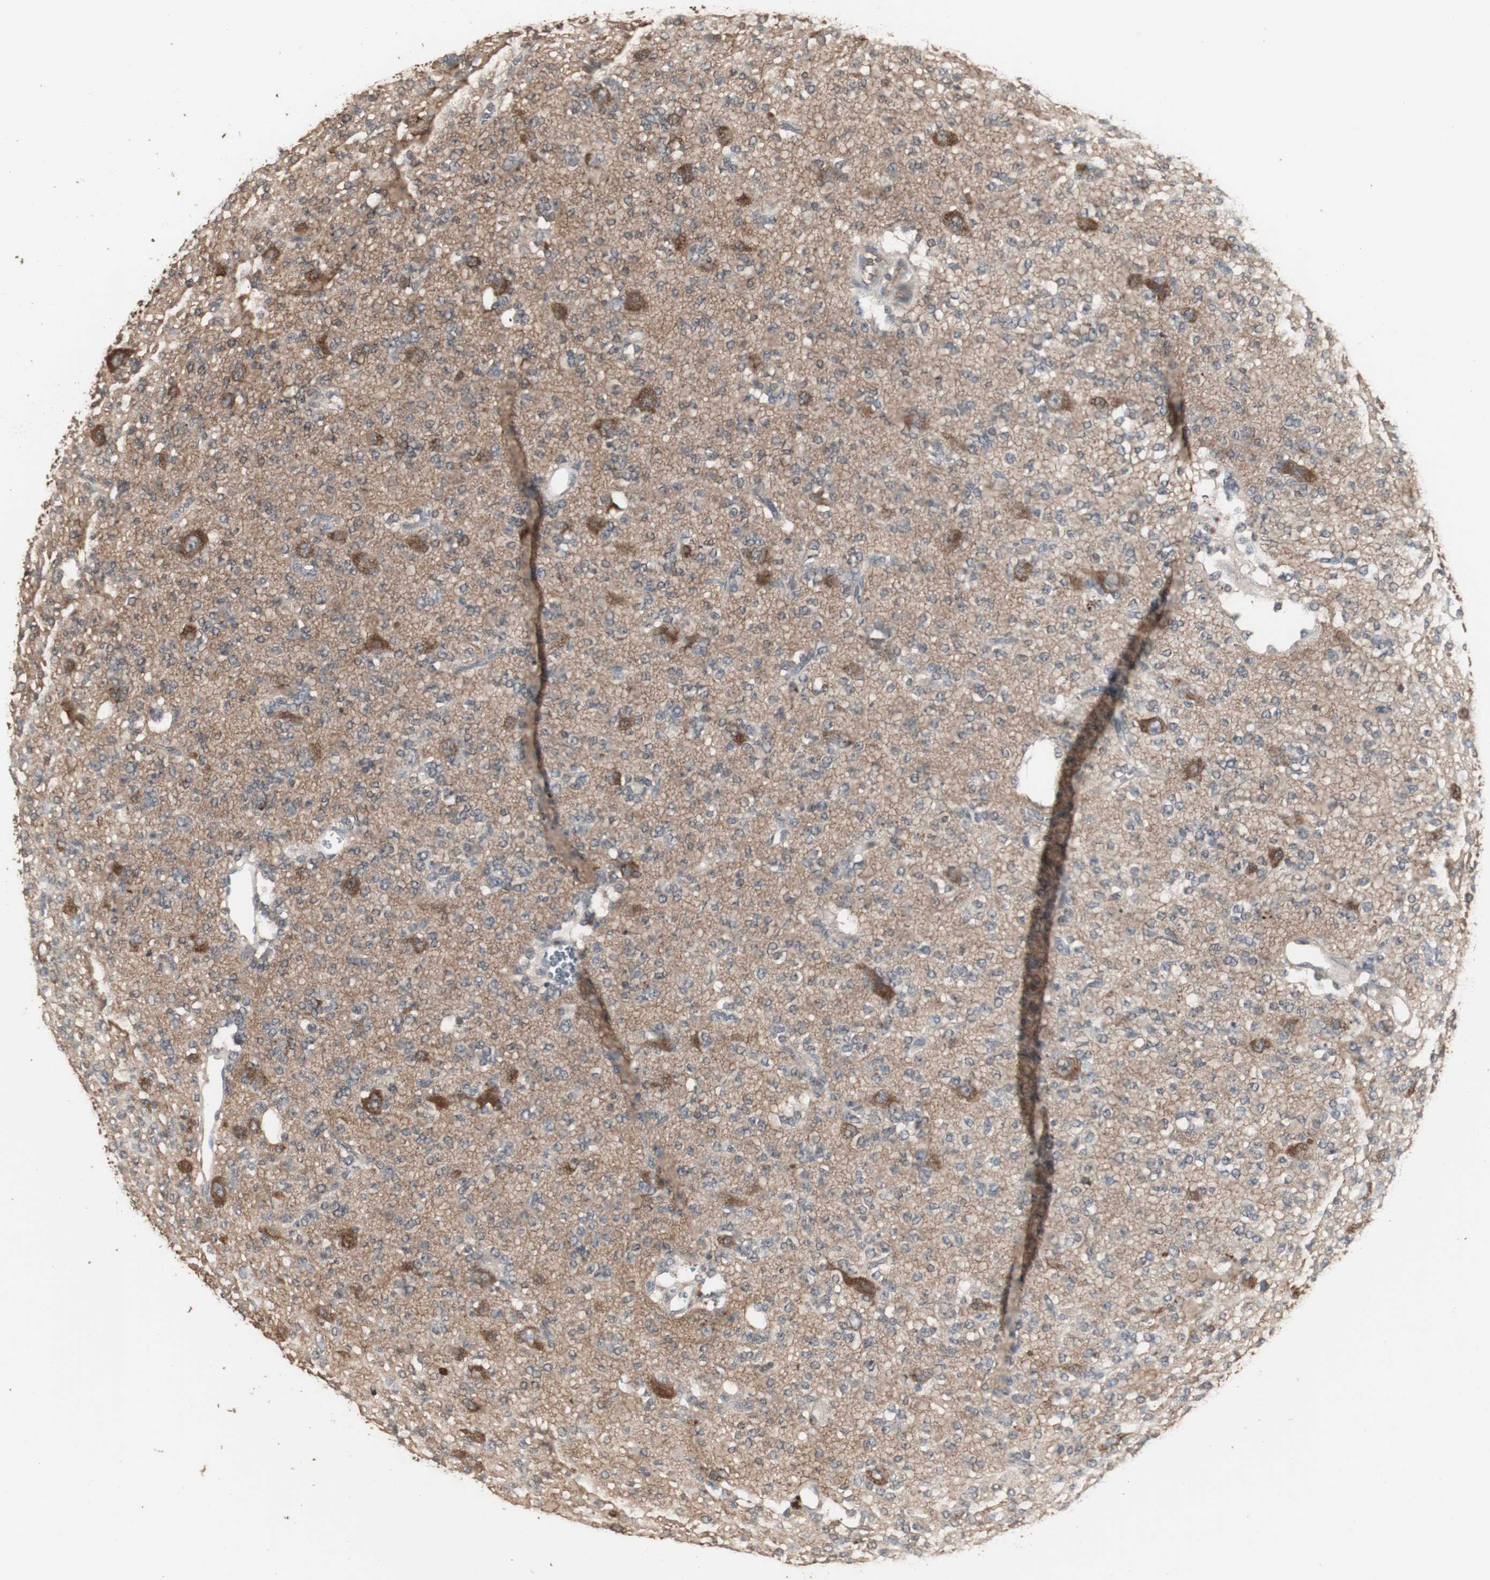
{"staining": {"intensity": "weak", "quantity": "25%-75%", "location": "cytoplasmic/membranous"}, "tissue": "glioma", "cell_type": "Tumor cells", "image_type": "cancer", "snomed": [{"axis": "morphology", "description": "Glioma, malignant, Low grade"}, {"axis": "topography", "description": "Brain"}], "caption": "Protein staining of low-grade glioma (malignant) tissue displays weak cytoplasmic/membranous staining in about 25%-75% of tumor cells. Using DAB (brown) and hematoxylin (blue) stains, captured at high magnification using brightfield microscopy.", "gene": "HPRT1", "patient": {"sex": "male", "age": 38}}